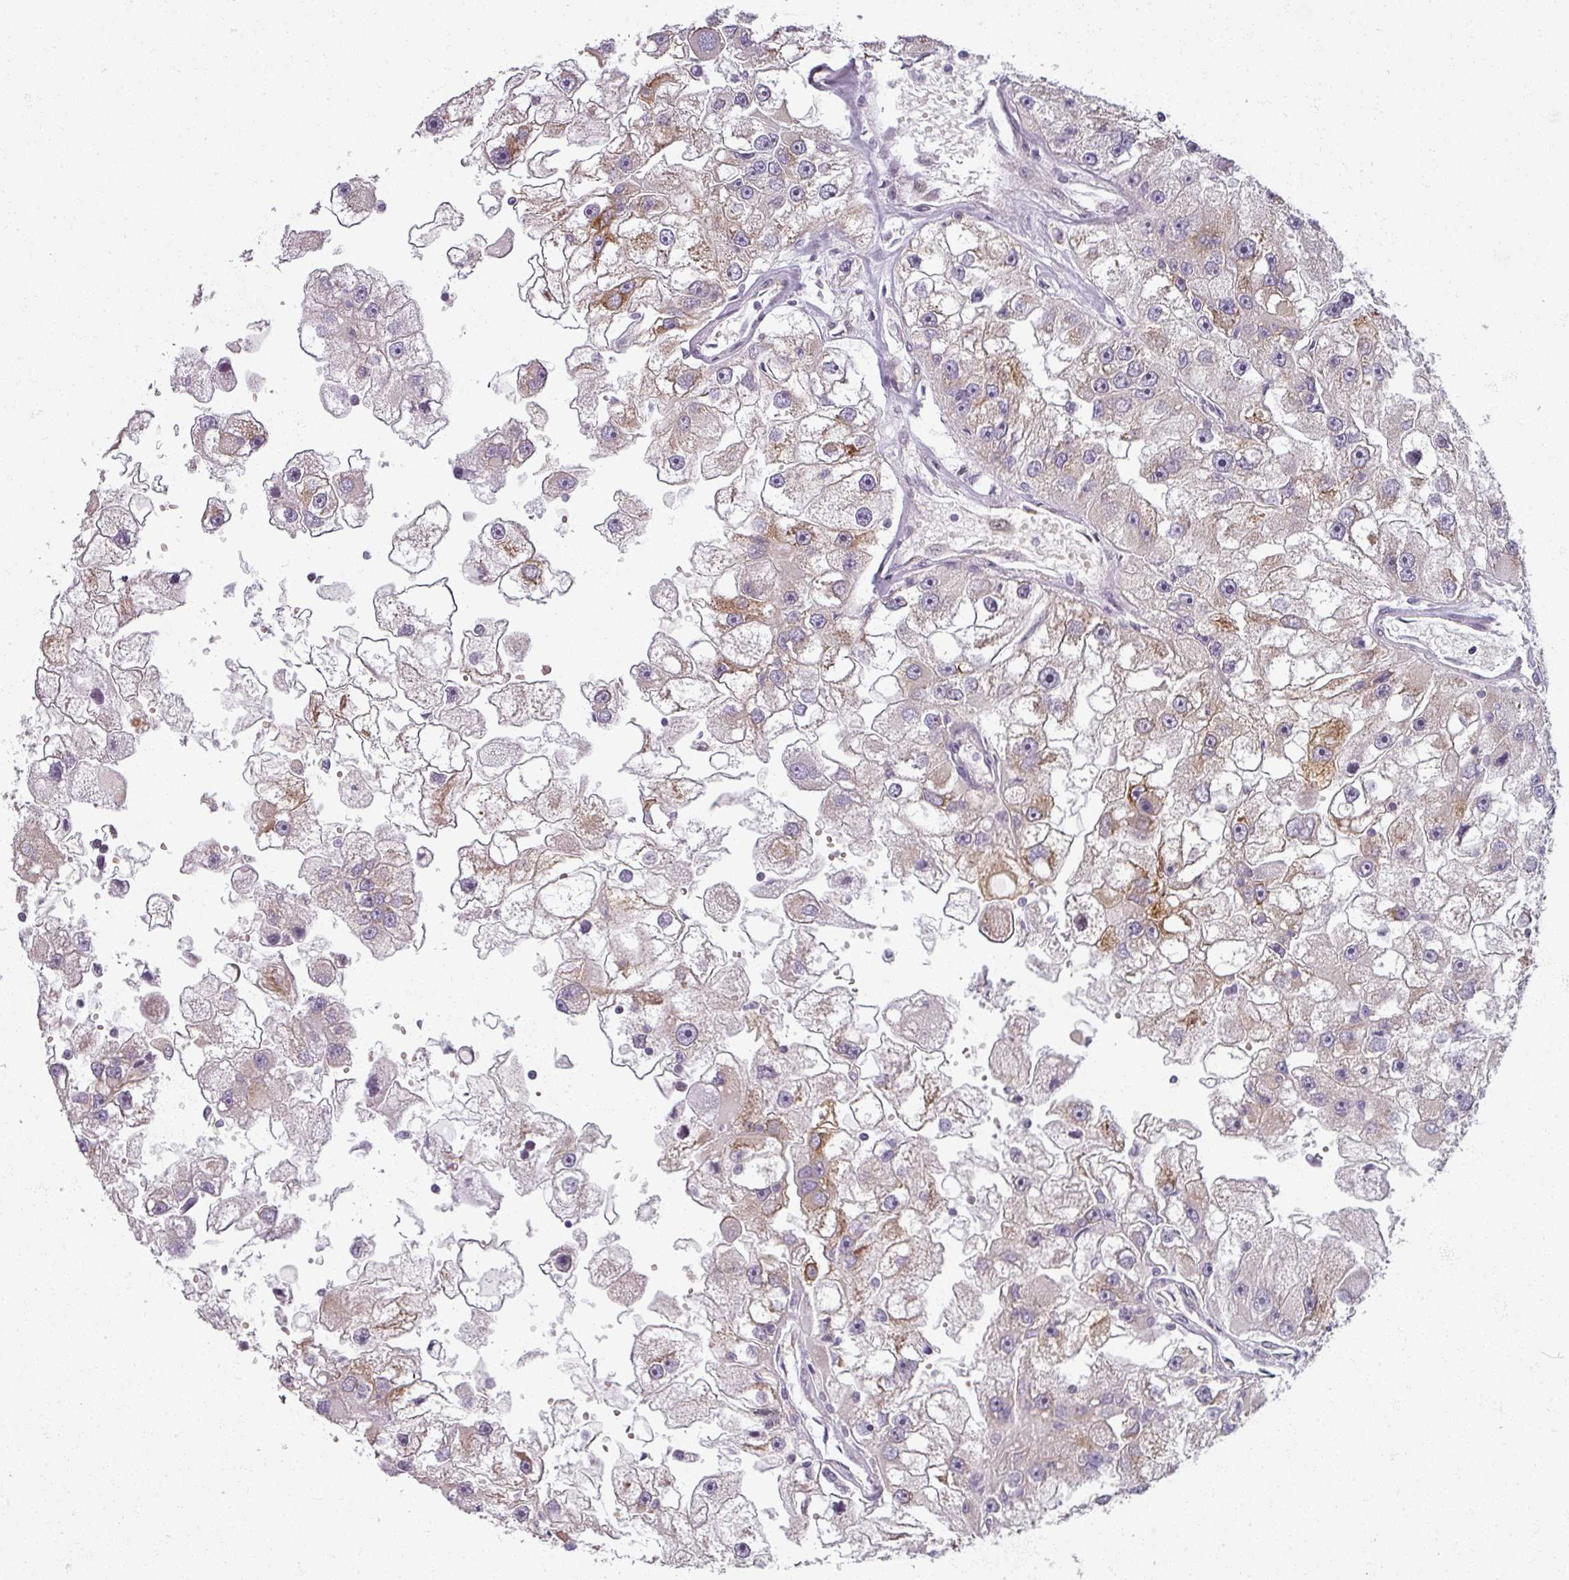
{"staining": {"intensity": "moderate", "quantity": "<25%", "location": "cytoplasmic/membranous"}, "tissue": "renal cancer", "cell_type": "Tumor cells", "image_type": "cancer", "snomed": [{"axis": "morphology", "description": "Adenocarcinoma, NOS"}, {"axis": "topography", "description": "Kidney"}], "caption": "Tumor cells reveal moderate cytoplasmic/membranous expression in approximately <25% of cells in adenocarcinoma (renal). (DAB = brown stain, brightfield microscopy at high magnification).", "gene": "AGPAT4", "patient": {"sex": "male", "age": 63}}